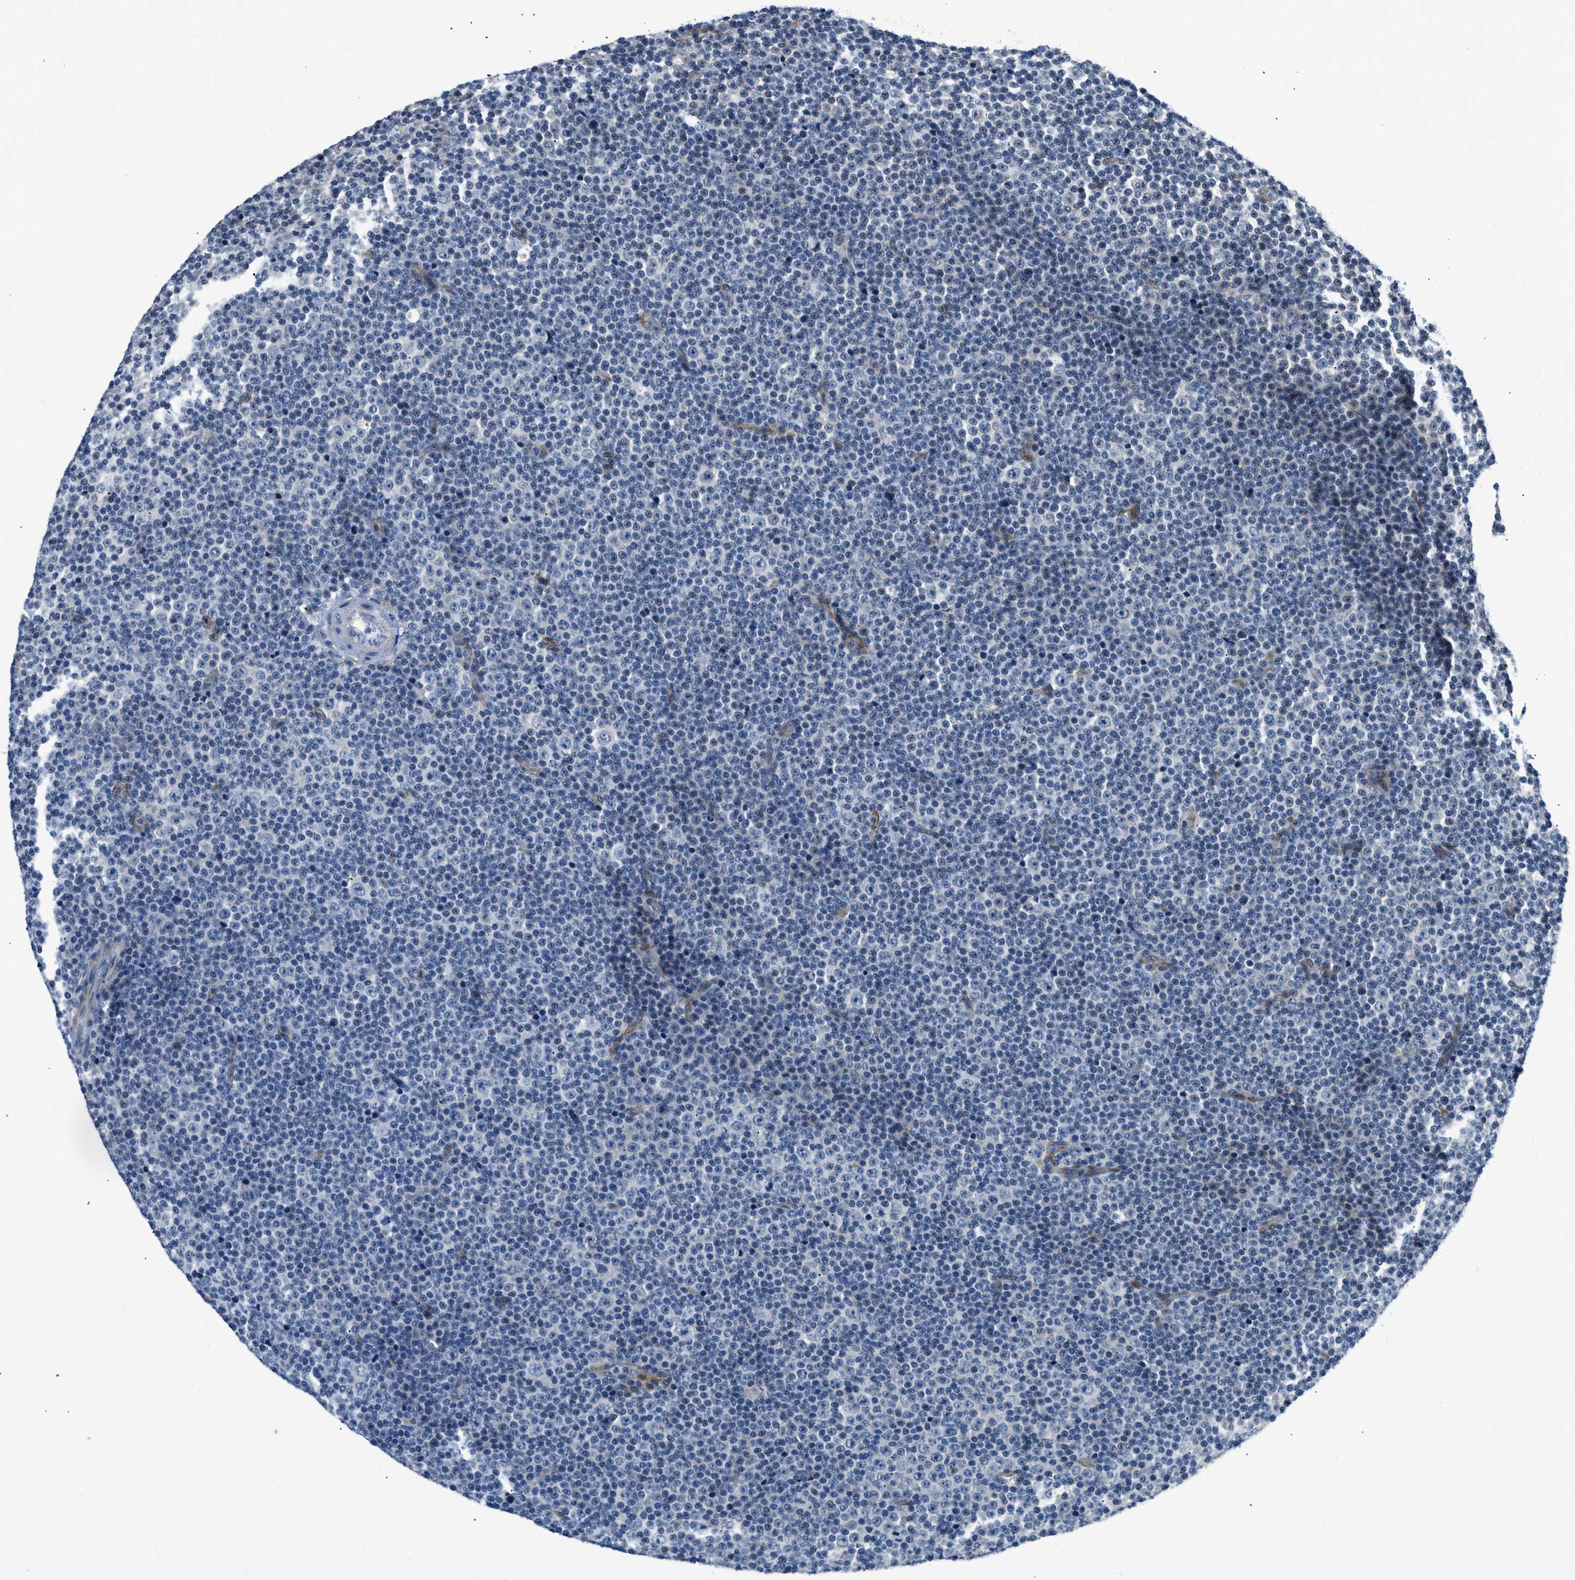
{"staining": {"intensity": "negative", "quantity": "none", "location": "none"}, "tissue": "lymphoma", "cell_type": "Tumor cells", "image_type": "cancer", "snomed": [{"axis": "morphology", "description": "Malignant lymphoma, non-Hodgkin's type, Low grade"}, {"axis": "topography", "description": "Lymph node"}], "caption": "There is no significant positivity in tumor cells of malignant lymphoma, non-Hodgkin's type (low-grade).", "gene": "PDGFRA", "patient": {"sex": "female", "age": 67}}